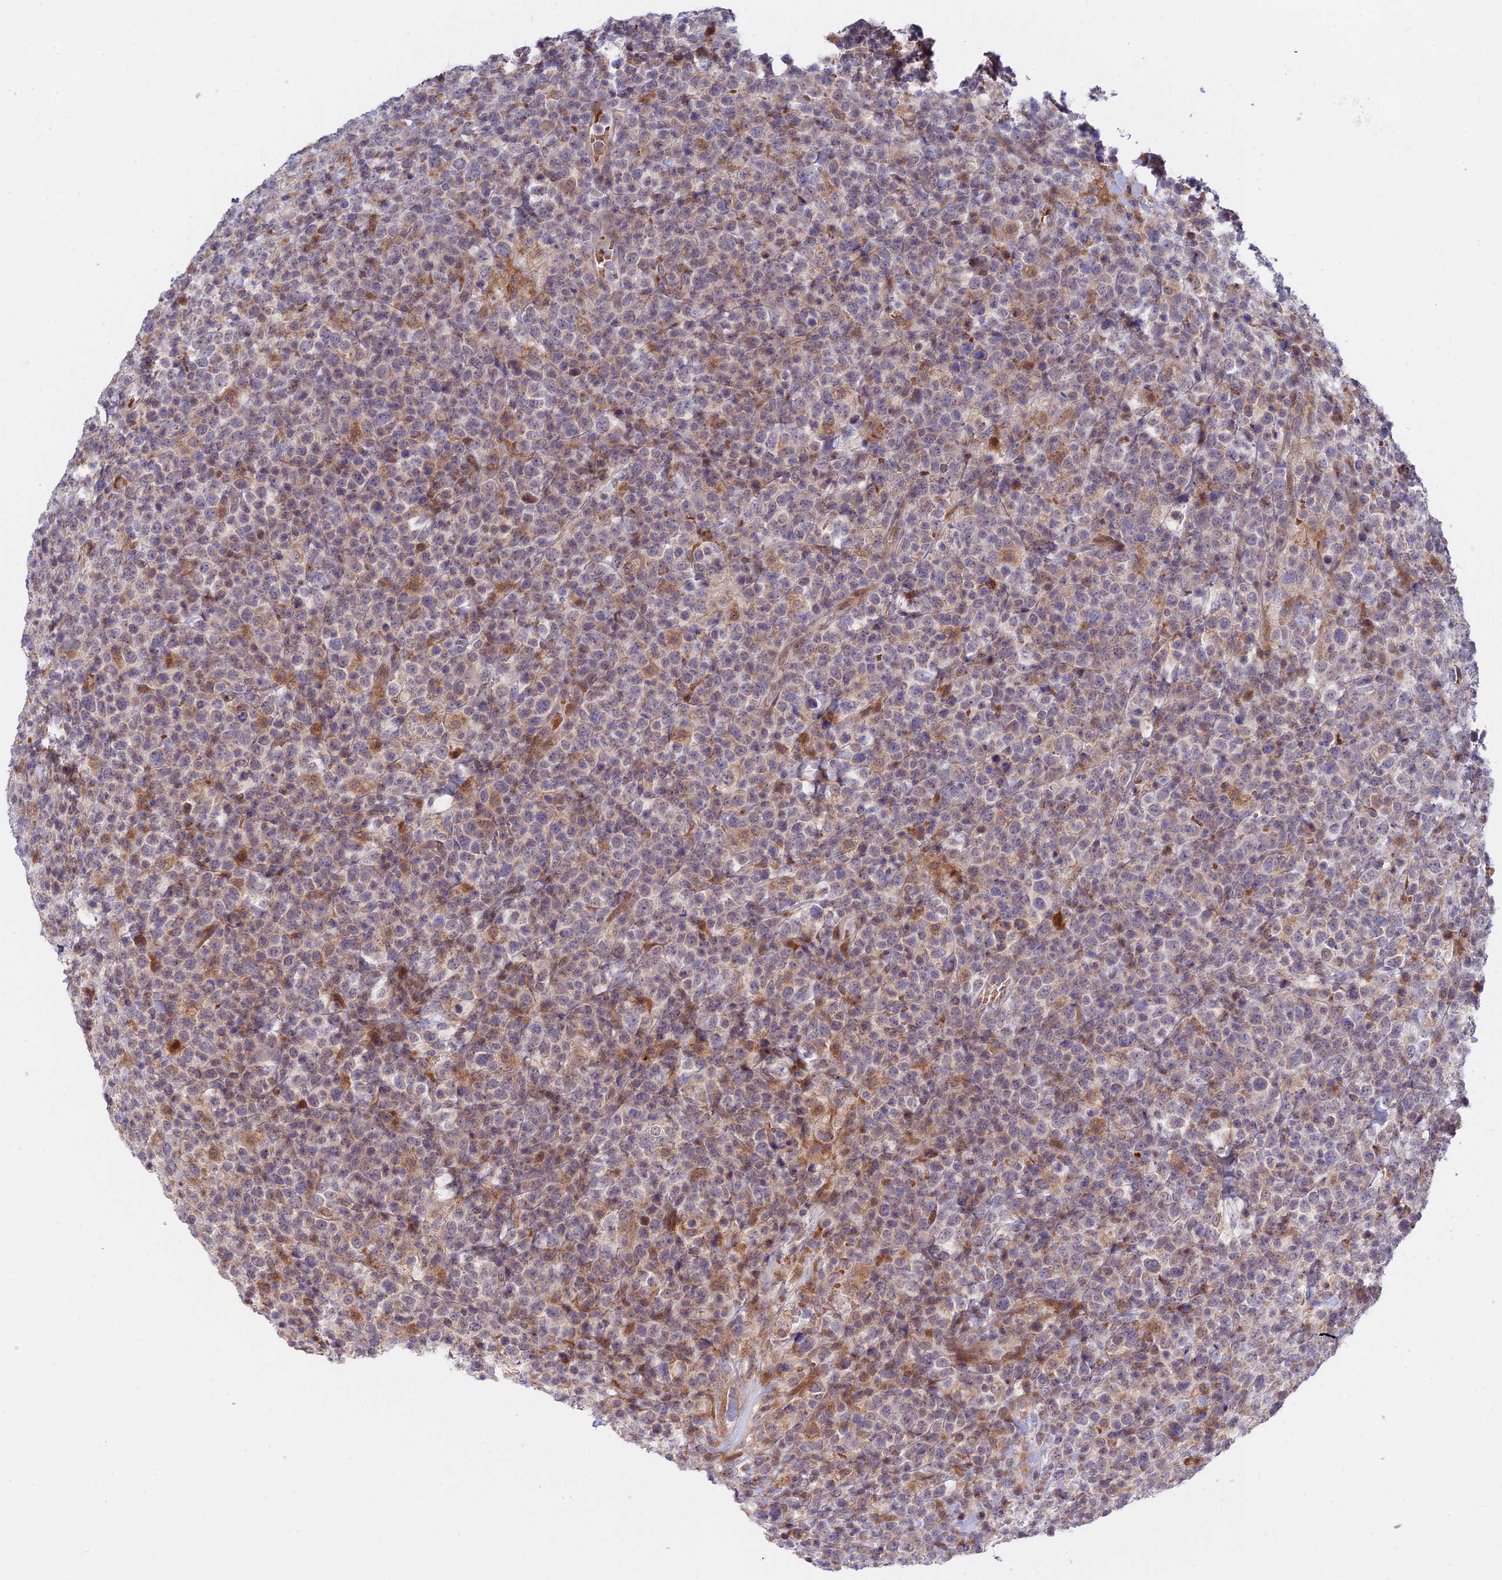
{"staining": {"intensity": "weak", "quantity": "25%-75%", "location": "cytoplasmic/membranous"}, "tissue": "lymphoma", "cell_type": "Tumor cells", "image_type": "cancer", "snomed": [{"axis": "morphology", "description": "Malignant lymphoma, non-Hodgkin's type, High grade"}, {"axis": "topography", "description": "Colon"}], "caption": "Immunohistochemical staining of lymphoma exhibits low levels of weak cytoplasmic/membranous positivity in about 25%-75% of tumor cells.", "gene": "FUOM", "patient": {"sex": "female", "age": 53}}